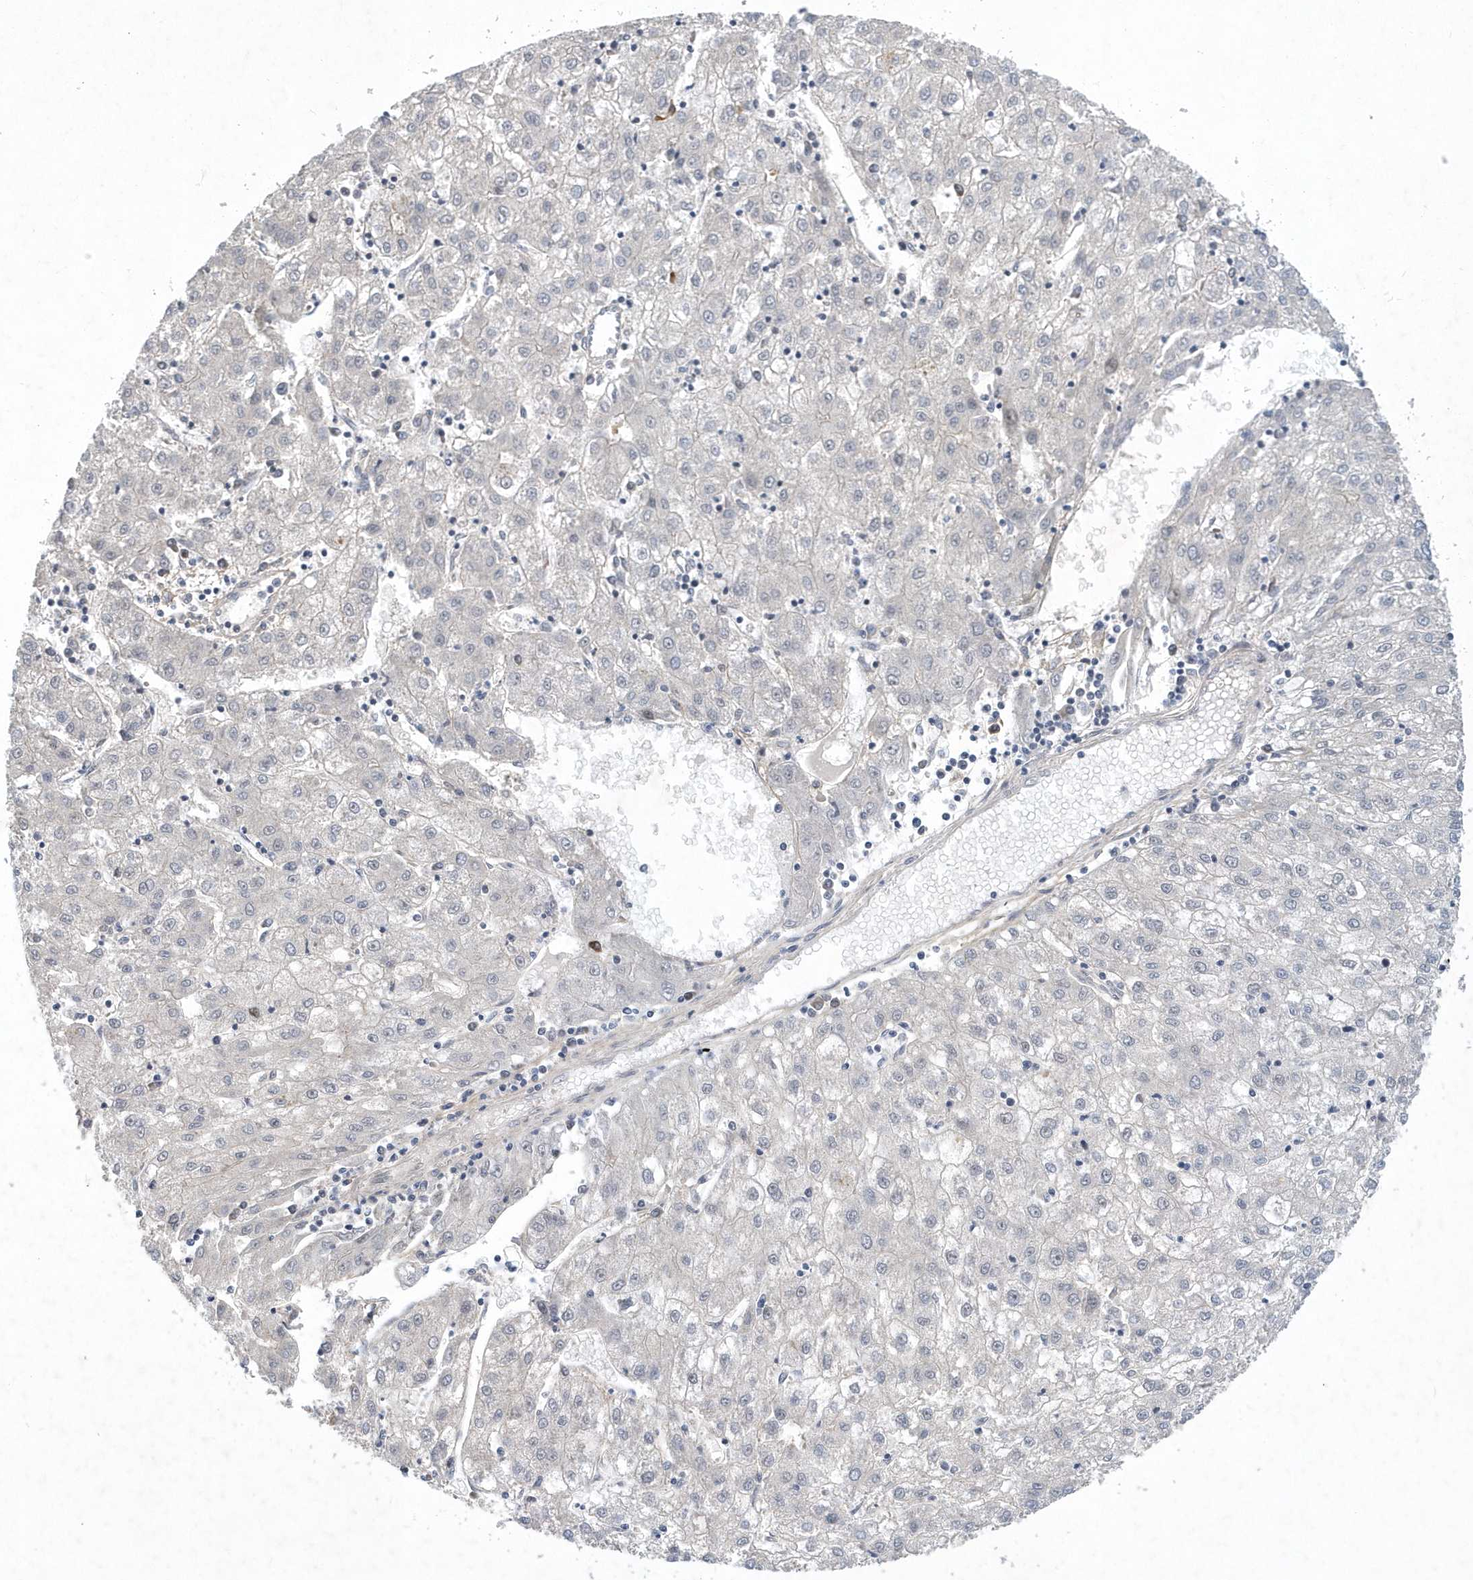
{"staining": {"intensity": "negative", "quantity": "none", "location": "none"}, "tissue": "liver cancer", "cell_type": "Tumor cells", "image_type": "cancer", "snomed": [{"axis": "morphology", "description": "Carcinoma, Hepatocellular, NOS"}, {"axis": "topography", "description": "Liver"}], "caption": "This is an immunohistochemistry image of liver cancer. There is no staining in tumor cells.", "gene": "FAM217A", "patient": {"sex": "male", "age": 72}}